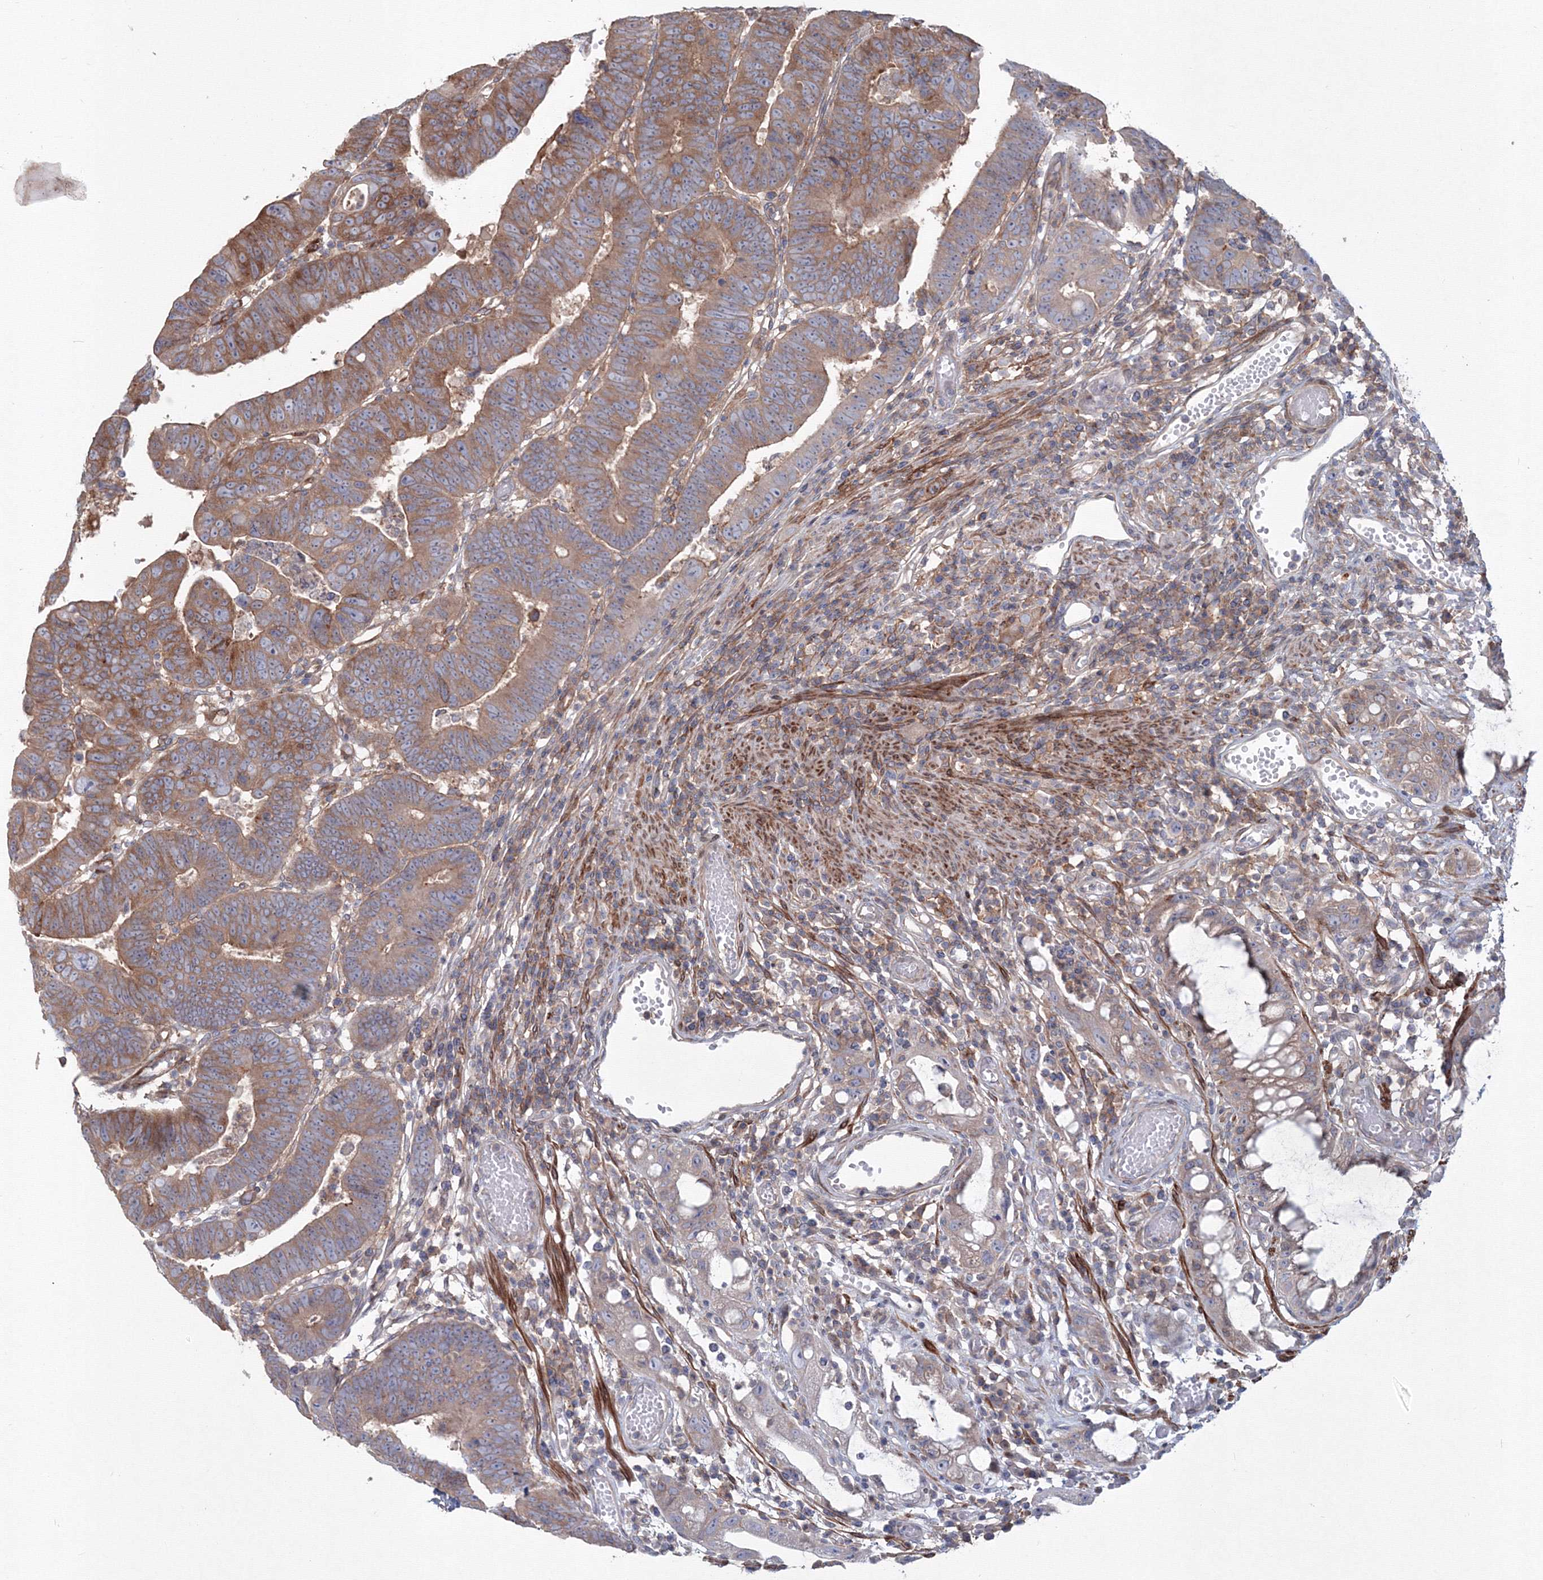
{"staining": {"intensity": "moderate", "quantity": ">75%", "location": "cytoplasmic/membranous"}, "tissue": "colorectal cancer", "cell_type": "Tumor cells", "image_type": "cancer", "snomed": [{"axis": "morphology", "description": "Adenocarcinoma, NOS"}, {"axis": "topography", "description": "Rectum"}], "caption": "Colorectal cancer (adenocarcinoma) was stained to show a protein in brown. There is medium levels of moderate cytoplasmic/membranous positivity in about >75% of tumor cells.", "gene": "SH3PXD2A", "patient": {"sex": "female", "age": 65}}